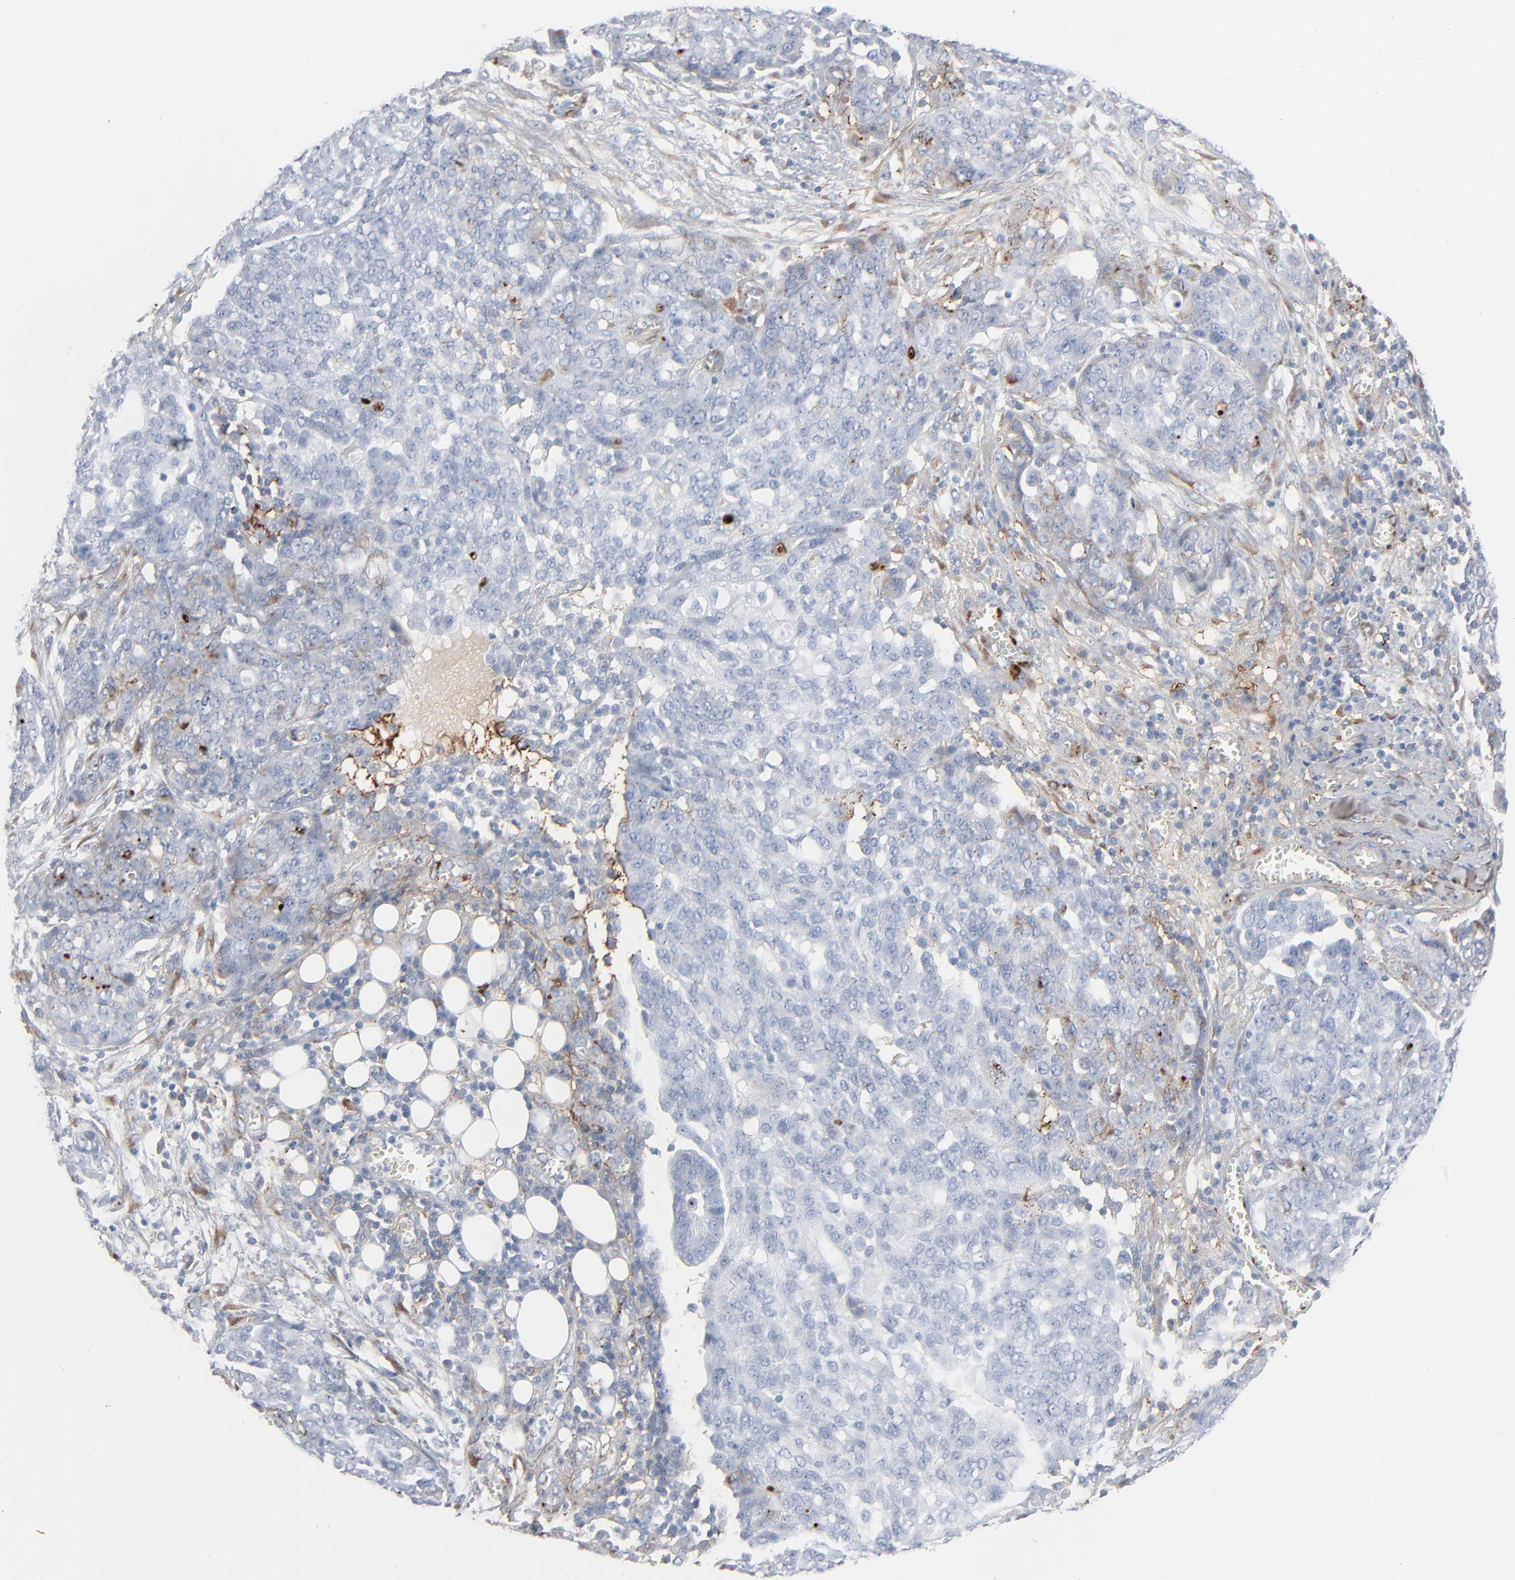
{"staining": {"intensity": "moderate", "quantity": "<25%", "location": "cytoplasmic/membranous"}, "tissue": "ovarian cancer", "cell_type": "Tumor cells", "image_type": "cancer", "snomed": [{"axis": "morphology", "description": "Cystadenocarcinoma, serous, NOS"}, {"axis": "topography", "description": "Soft tissue"}, {"axis": "topography", "description": "Ovary"}], "caption": "Immunohistochemical staining of ovarian serous cystadenocarcinoma demonstrates moderate cytoplasmic/membranous protein staining in about <25% of tumor cells. The staining is performed using DAB brown chromogen to label protein expression. The nuclei are counter-stained blue using hematoxylin.", "gene": "BGN", "patient": {"sex": "female", "age": 57}}